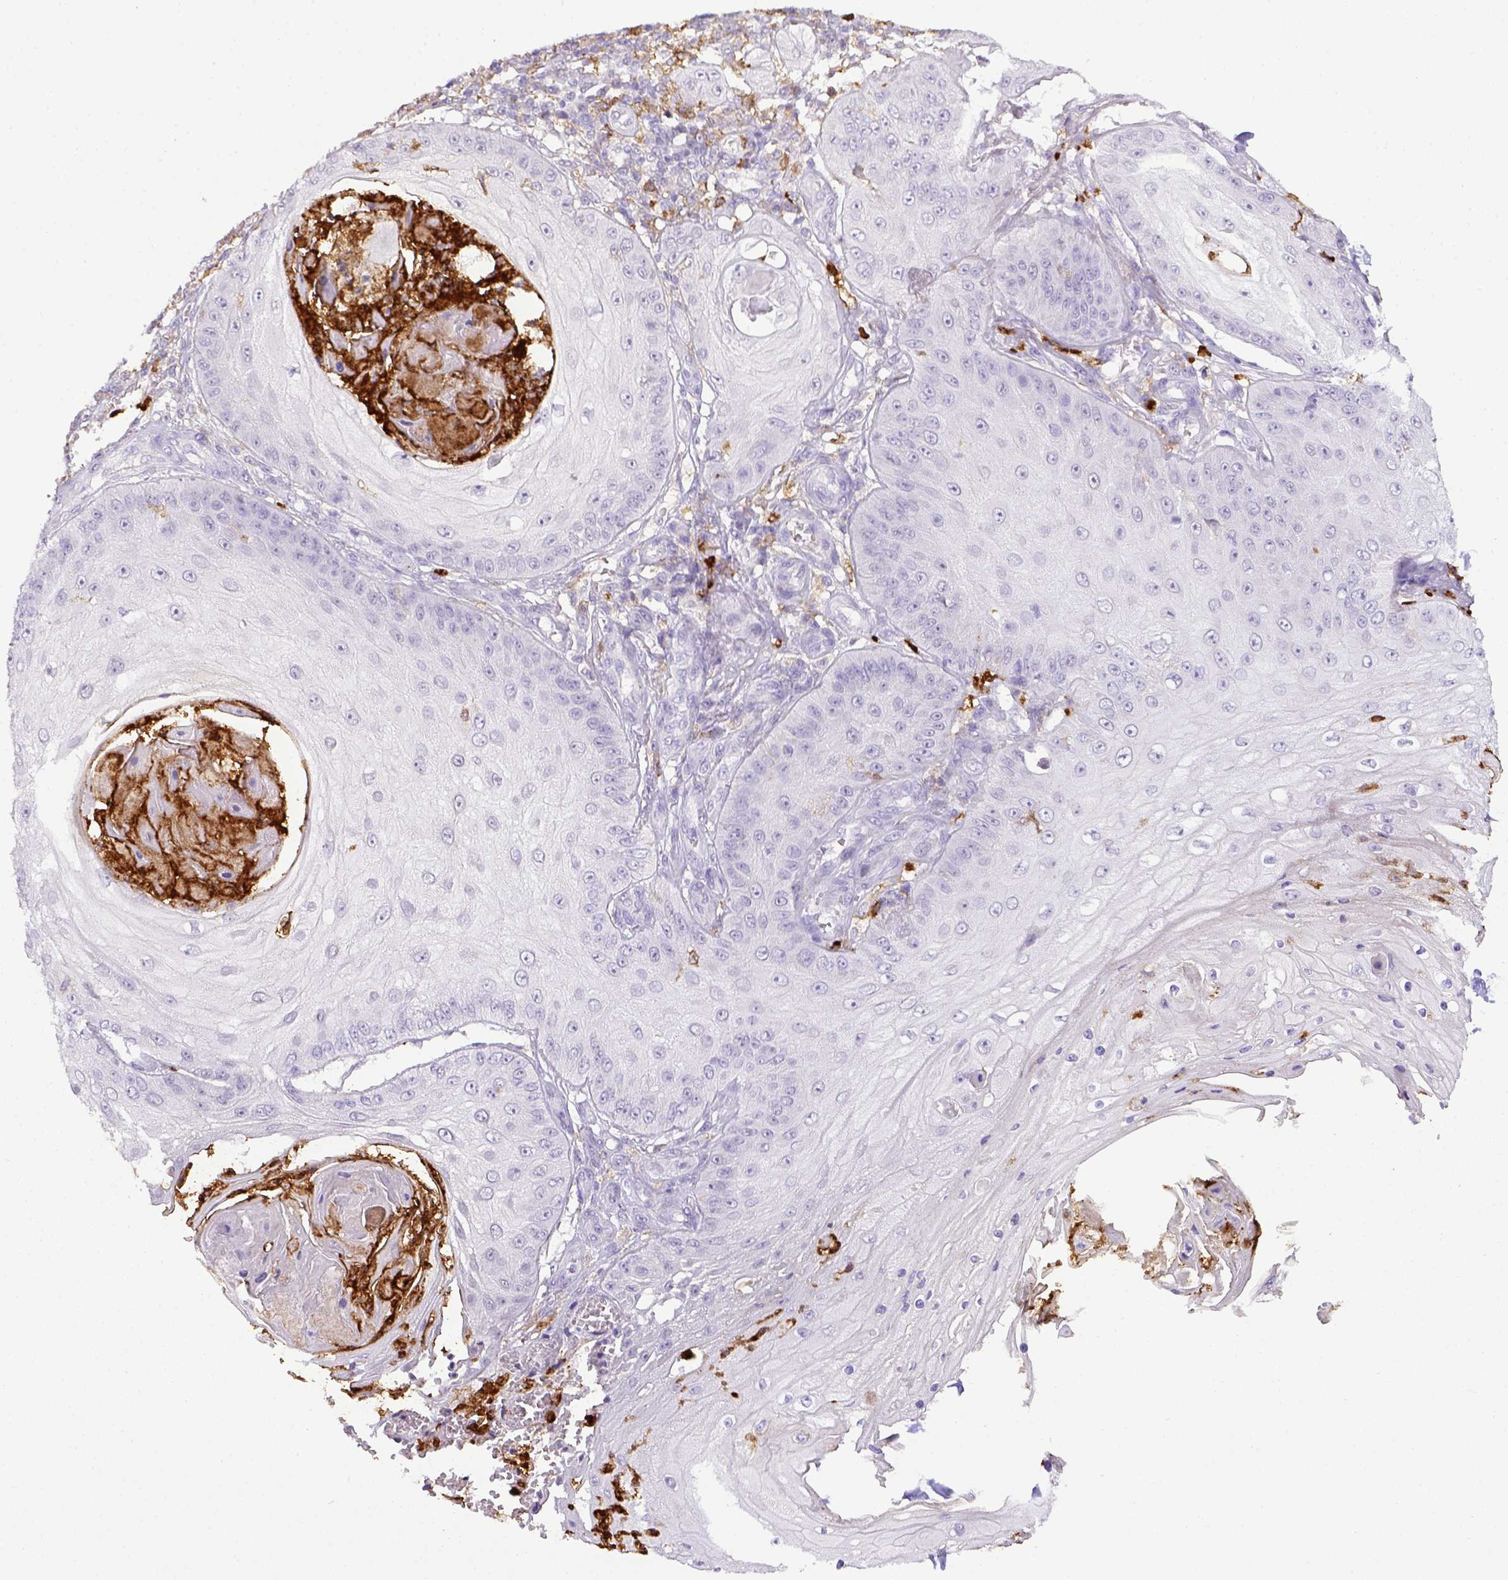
{"staining": {"intensity": "negative", "quantity": "none", "location": "none"}, "tissue": "skin cancer", "cell_type": "Tumor cells", "image_type": "cancer", "snomed": [{"axis": "morphology", "description": "Squamous cell carcinoma, NOS"}, {"axis": "topography", "description": "Skin"}], "caption": "The histopathology image demonstrates no significant expression in tumor cells of squamous cell carcinoma (skin).", "gene": "ITGAM", "patient": {"sex": "male", "age": 70}}